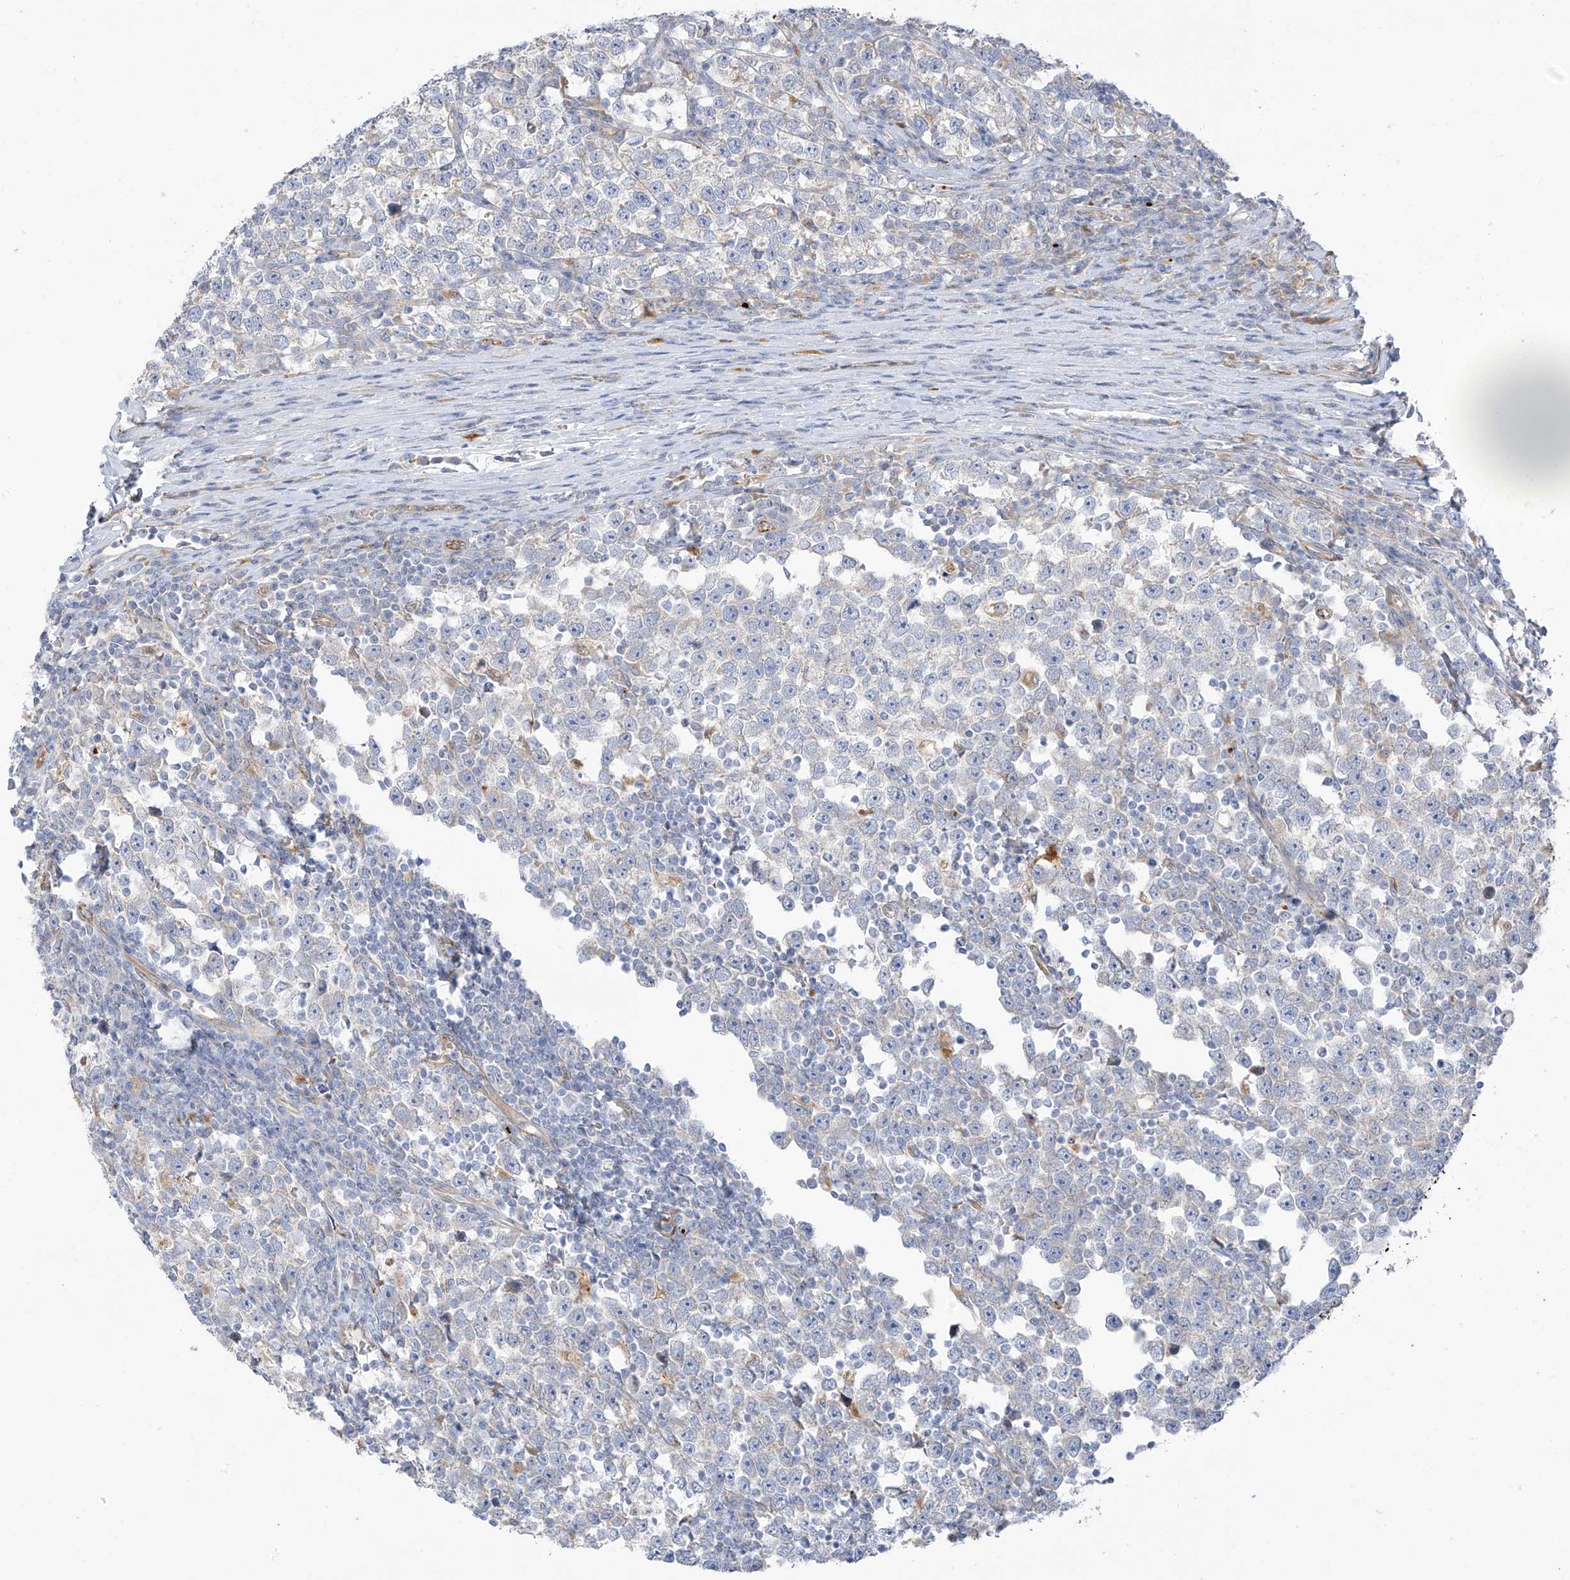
{"staining": {"intensity": "negative", "quantity": "none", "location": "none"}, "tissue": "testis cancer", "cell_type": "Tumor cells", "image_type": "cancer", "snomed": [{"axis": "morphology", "description": "Normal tissue, NOS"}, {"axis": "morphology", "description": "Seminoma, NOS"}, {"axis": "topography", "description": "Testis"}], "caption": "Immunohistochemistry (IHC) photomicrograph of human testis seminoma stained for a protein (brown), which demonstrates no positivity in tumor cells.", "gene": "TAL2", "patient": {"sex": "male", "age": 43}}